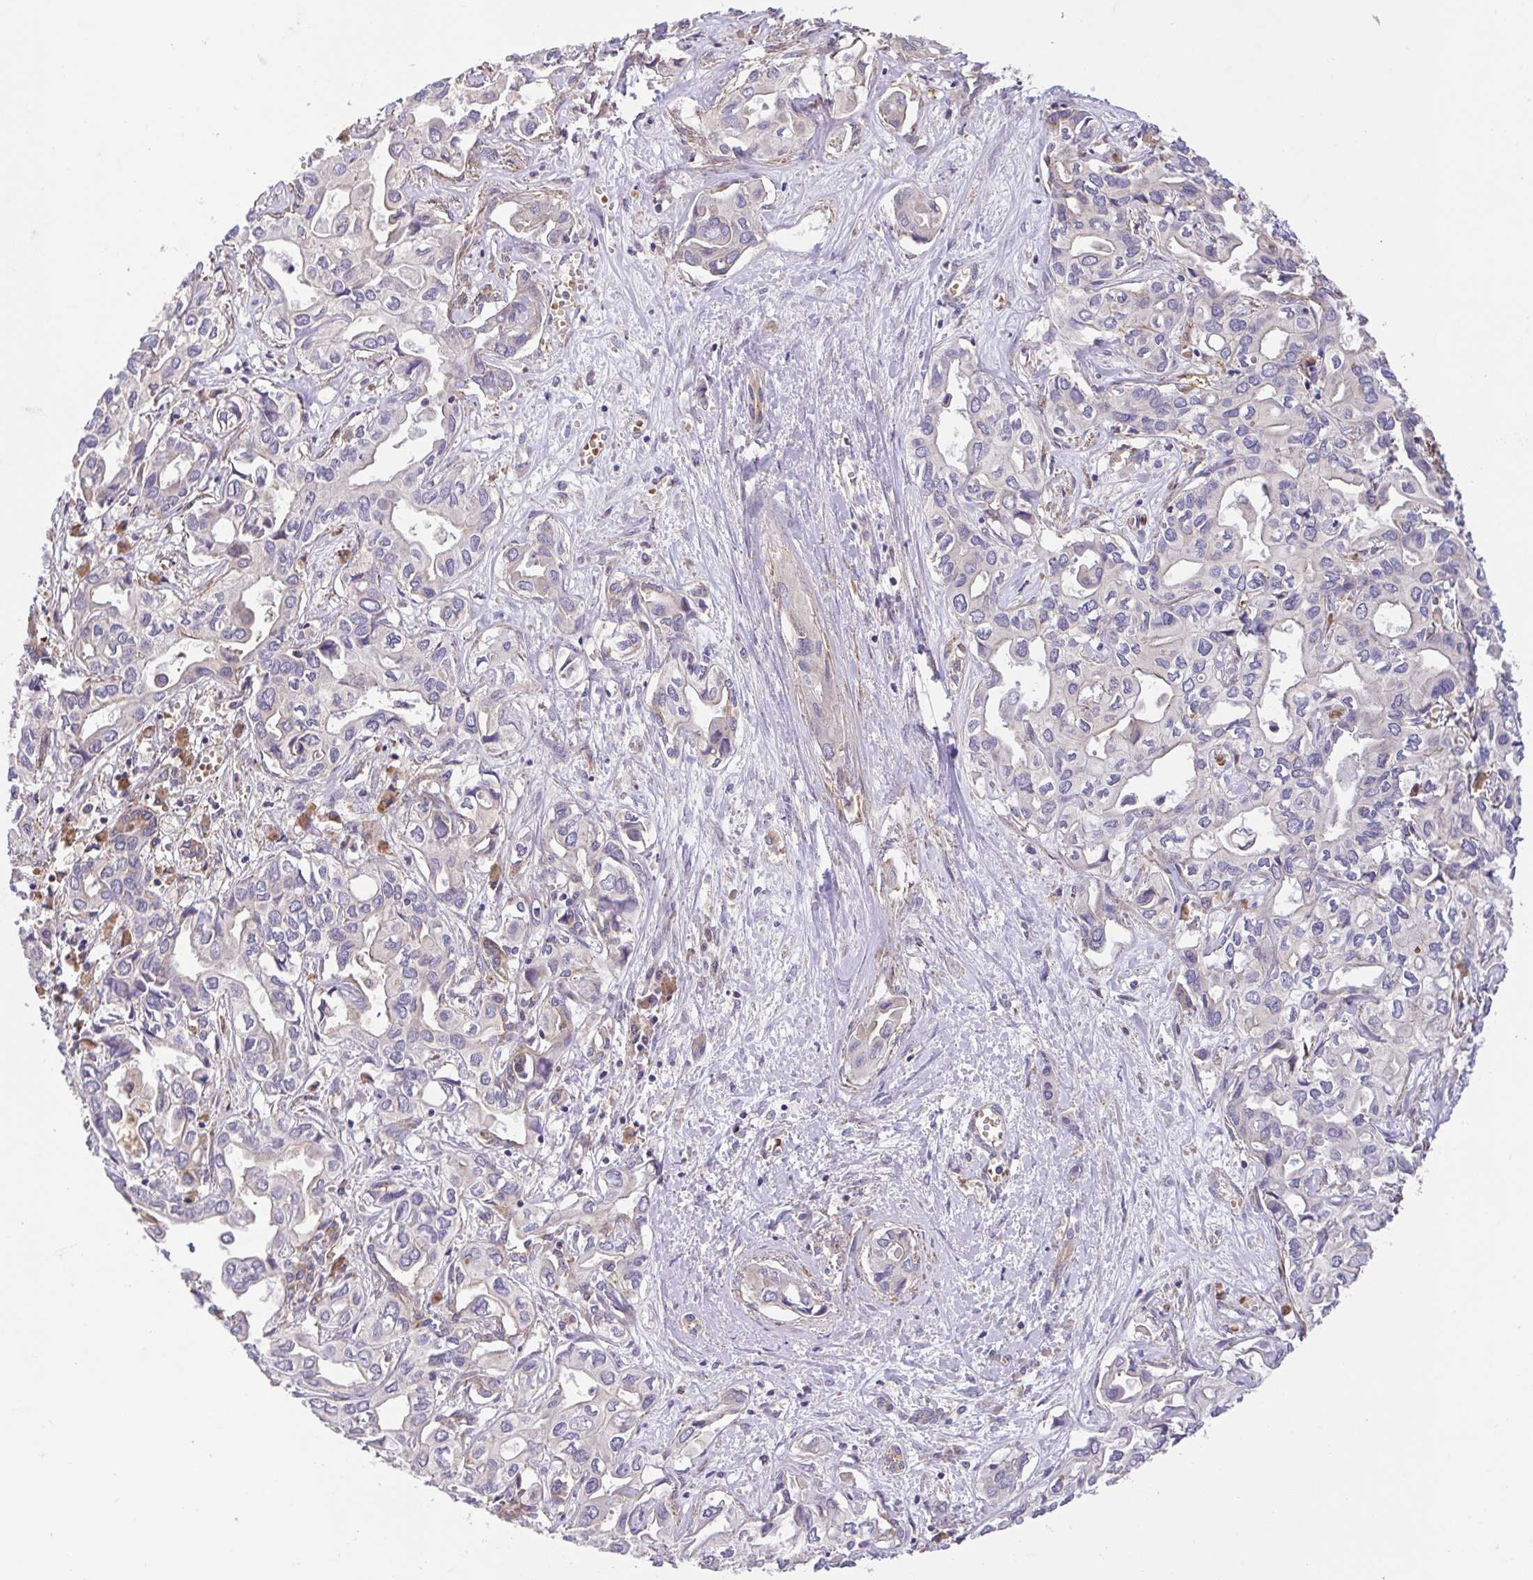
{"staining": {"intensity": "negative", "quantity": "none", "location": "none"}, "tissue": "liver cancer", "cell_type": "Tumor cells", "image_type": "cancer", "snomed": [{"axis": "morphology", "description": "Cholangiocarcinoma"}, {"axis": "topography", "description": "Liver"}], "caption": "Immunohistochemical staining of cholangiocarcinoma (liver) exhibits no significant positivity in tumor cells.", "gene": "IDE", "patient": {"sex": "female", "age": 64}}